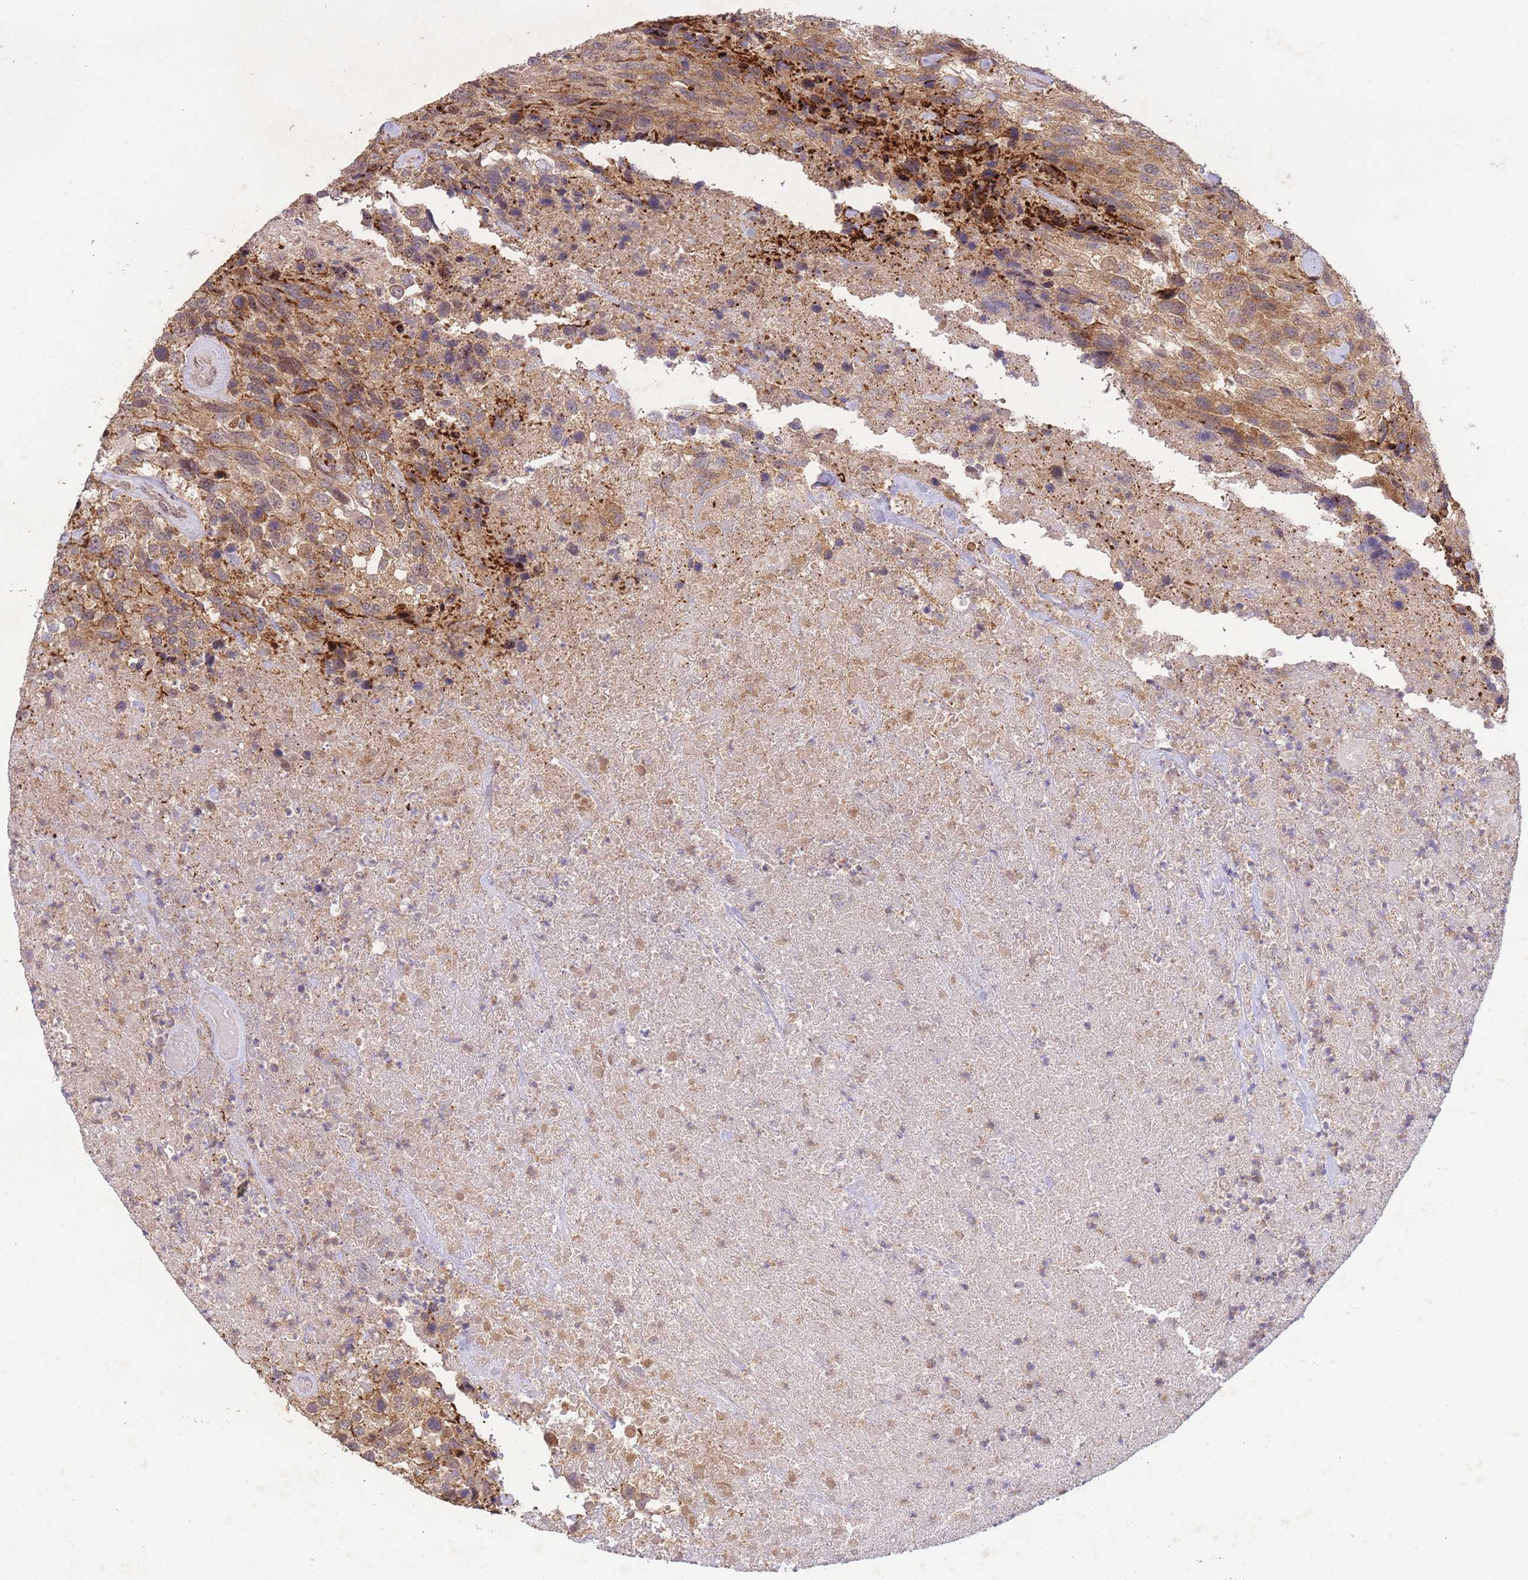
{"staining": {"intensity": "moderate", "quantity": ">75%", "location": "cytoplasmic/membranous"}, "tissue": "urothelial cancer", "cell_type": "Tumor cells", "image_type": "cancer", "snomed": [{"axis": "morphology", "description": "Urothelial carcinoma, High grade"}, {"axis": "topography", "description": "Urinary bladder"}], "caption": "A brown stain labels moderate cytoplasmic/membranous positivity of a protein in human urothelial cancer tumor cells.", "gene": "RNF144B", "patient": {"sex": "female", "age": 70}}